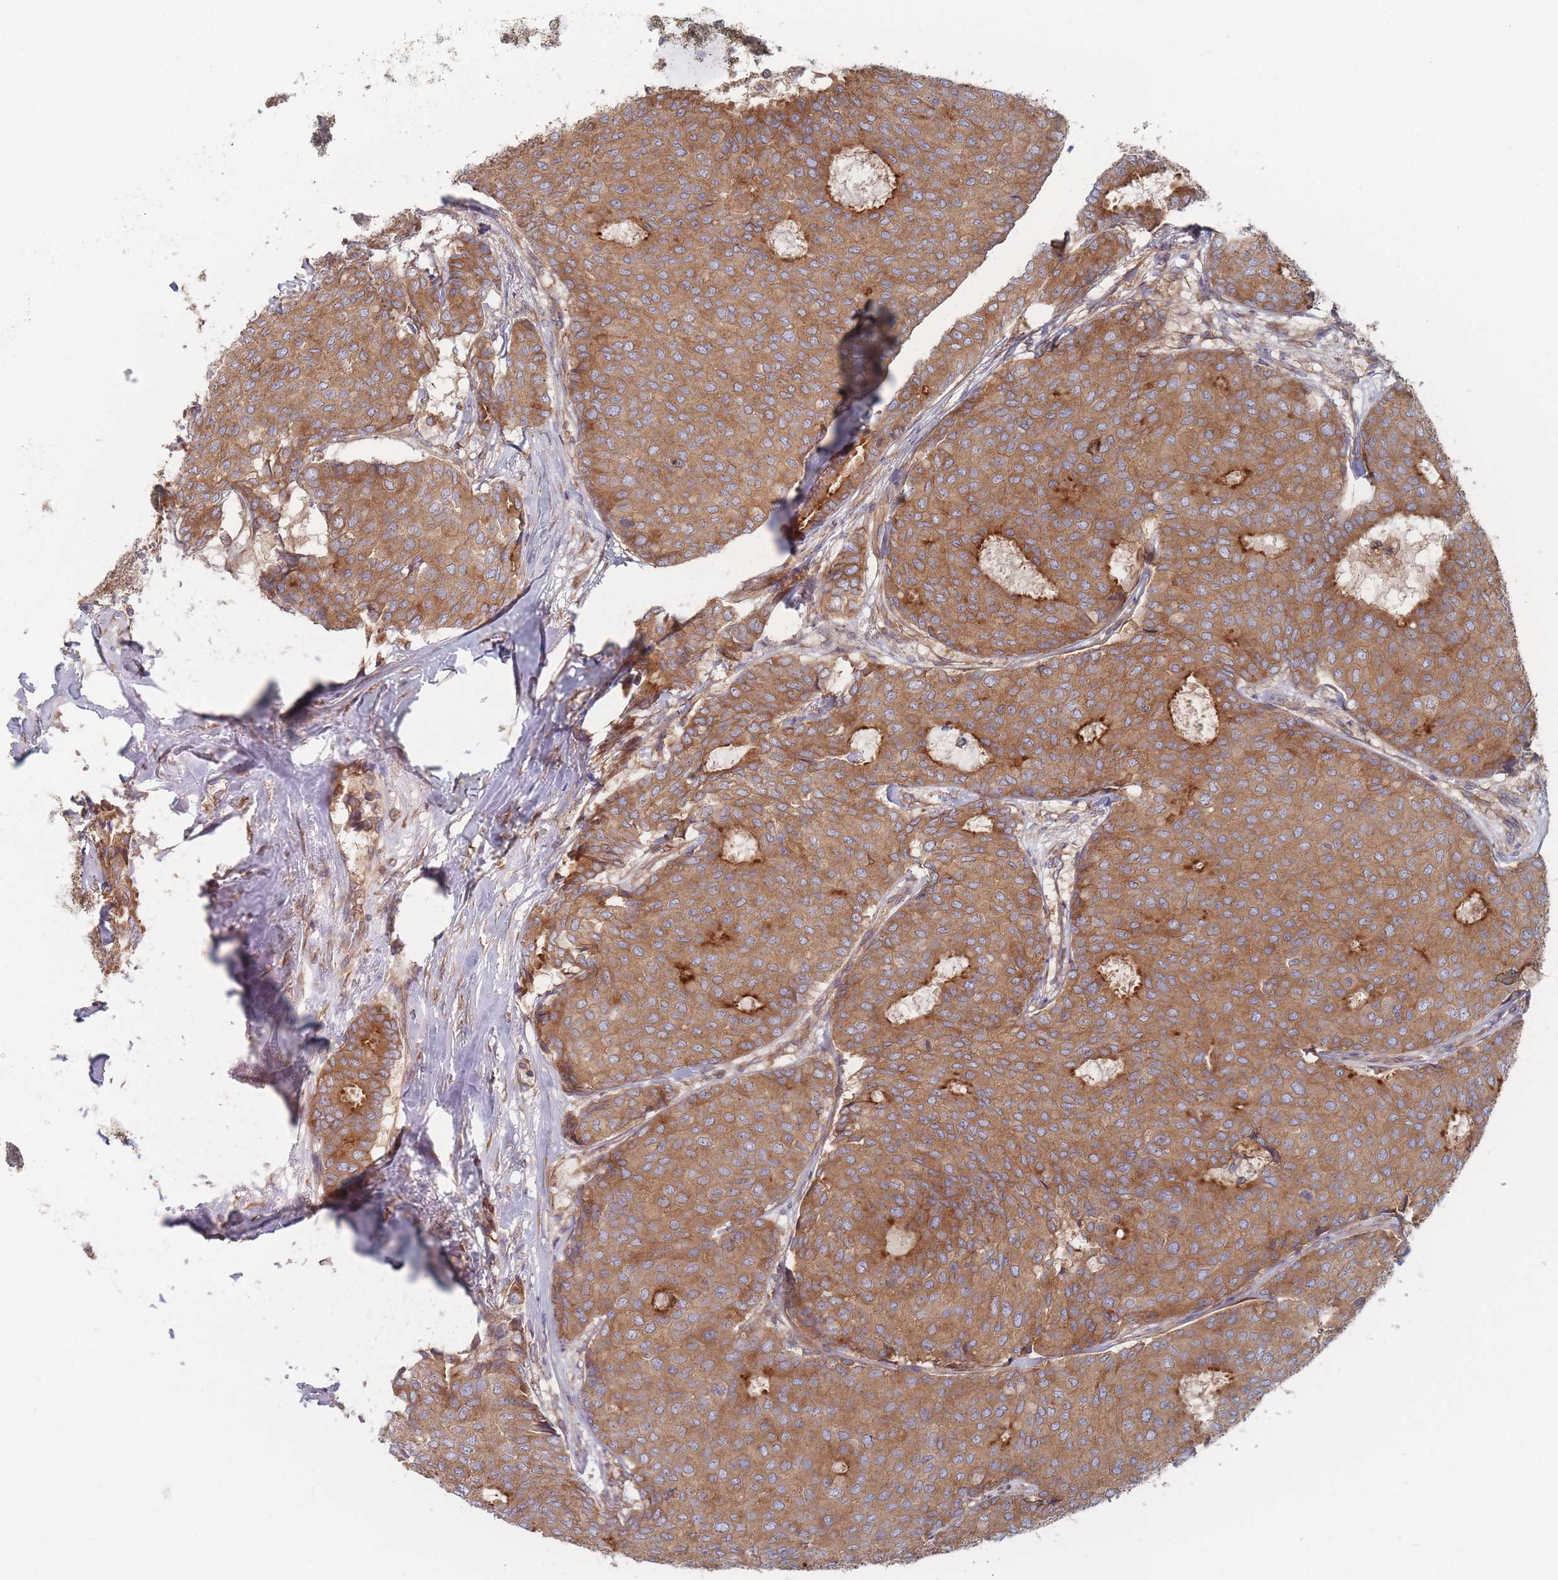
{"staining": {"intensity": "moderate", "quantity": ">75%", "location": "cytoplasmic/membranous"}, "tissue": "breast cancer", "cell_type": "Tumor cells", "image_type": "cancer", "snomed": [{"axis": "morphology", "description": "Duct carcinoma"}, {"axis": "topography", "description": "Breast"}], "caption": "IHC of breast cancer (infiltrating ductal carcinoma) demonstrates medium levels of moderate cytoplasmic/membranous staining in approximately >75% of tumor cells.", "gene": "KDSR", "patient": {"sex": "female", "age": 75}}